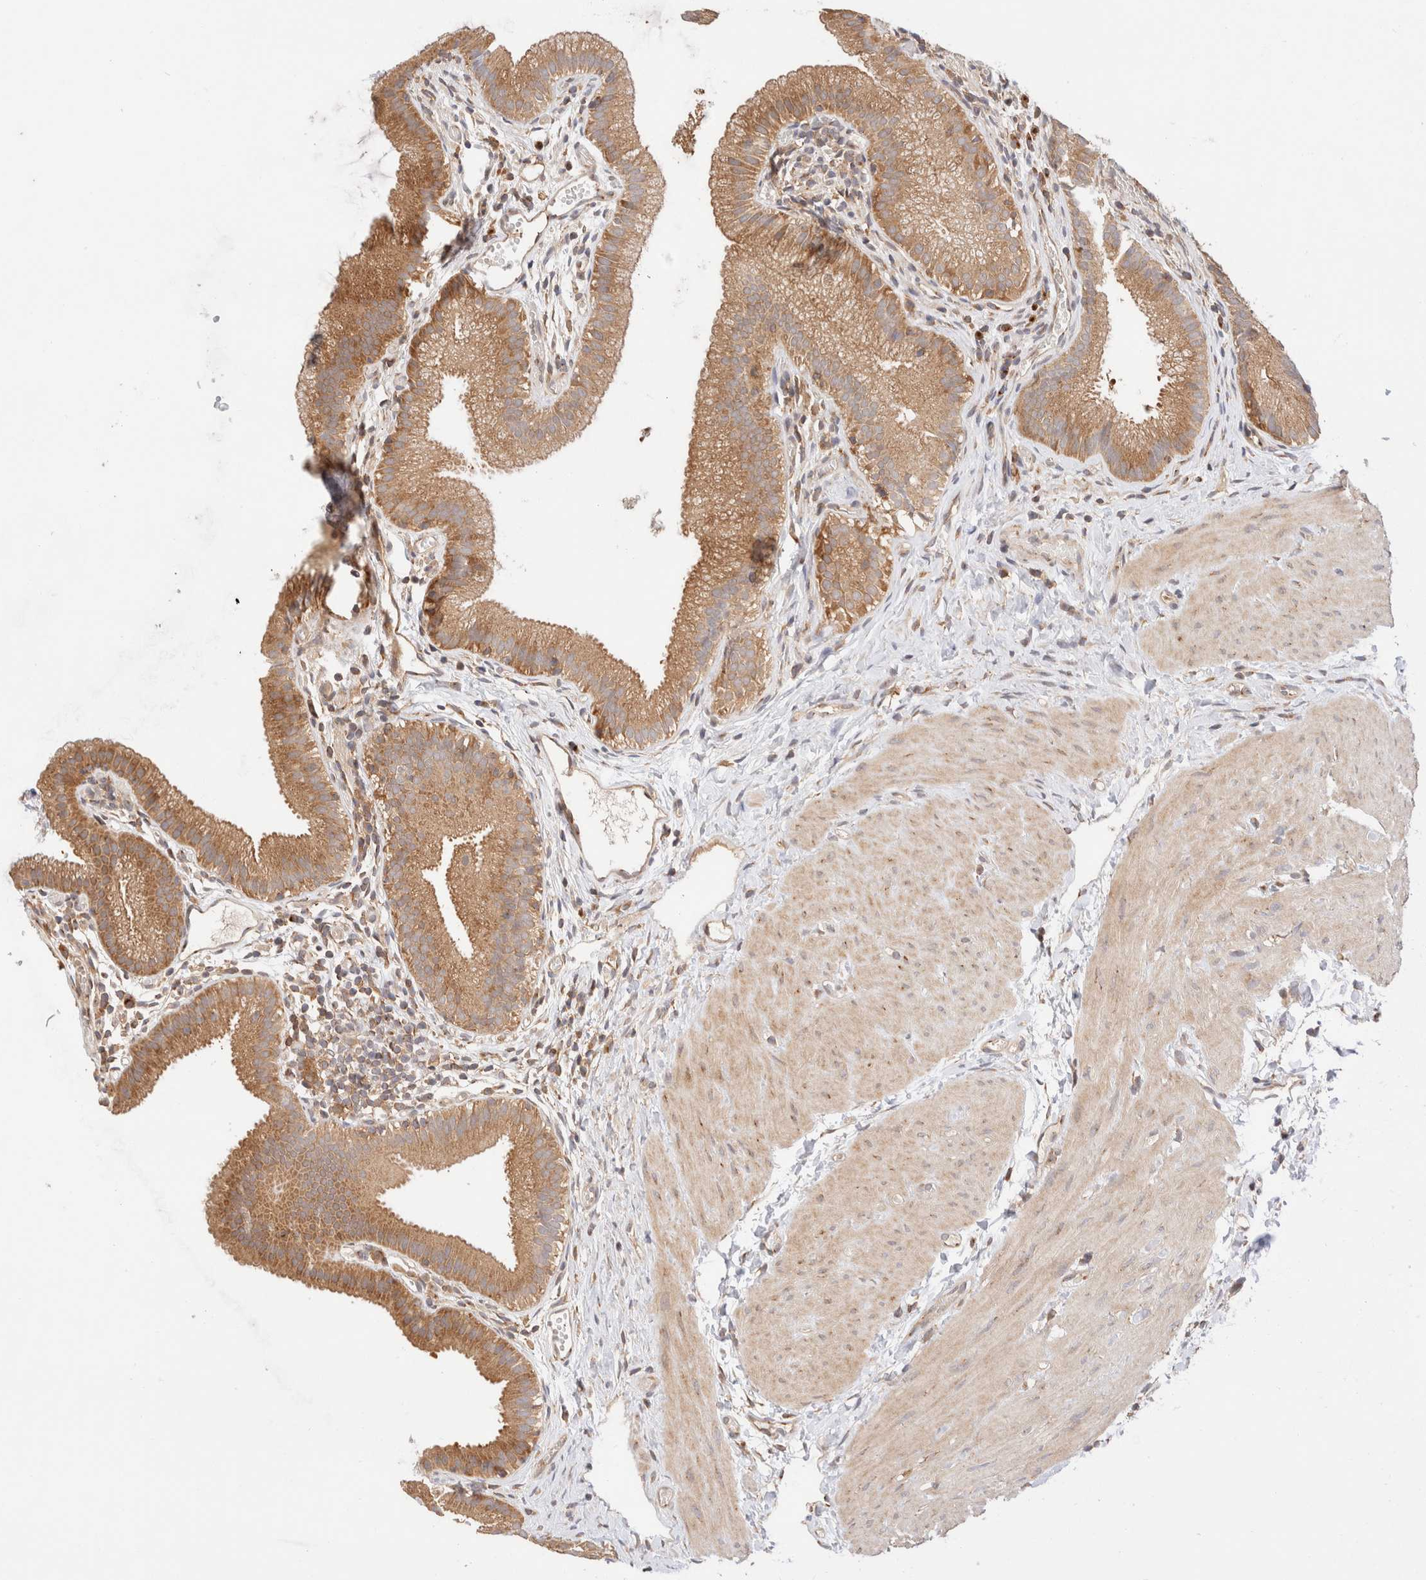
{"staining": {"intensity": "moderate", "quantity": ">75%", "location": "cytoplasmic/membranous"}, "tissue": "gallbladder", "cell_type": "Glandular cells", "image_type": "normal", "snomed": [{"axis": "morphology", "description": "Normal tissue, NOS"}, {"axis": "topography", "description": "Gallbladder"}], "caption": "Immunohistochemical staining of unremarkable human gallbladder reveals medium levels of moderate cytoplasmic/membranous positivity in approximately >75% of glandular cells. The protein of interest is shown in brown color, while the nuclei are stained blue.", "gene": "RABEP1", "patient": {"sex": "female", "age": 26}}